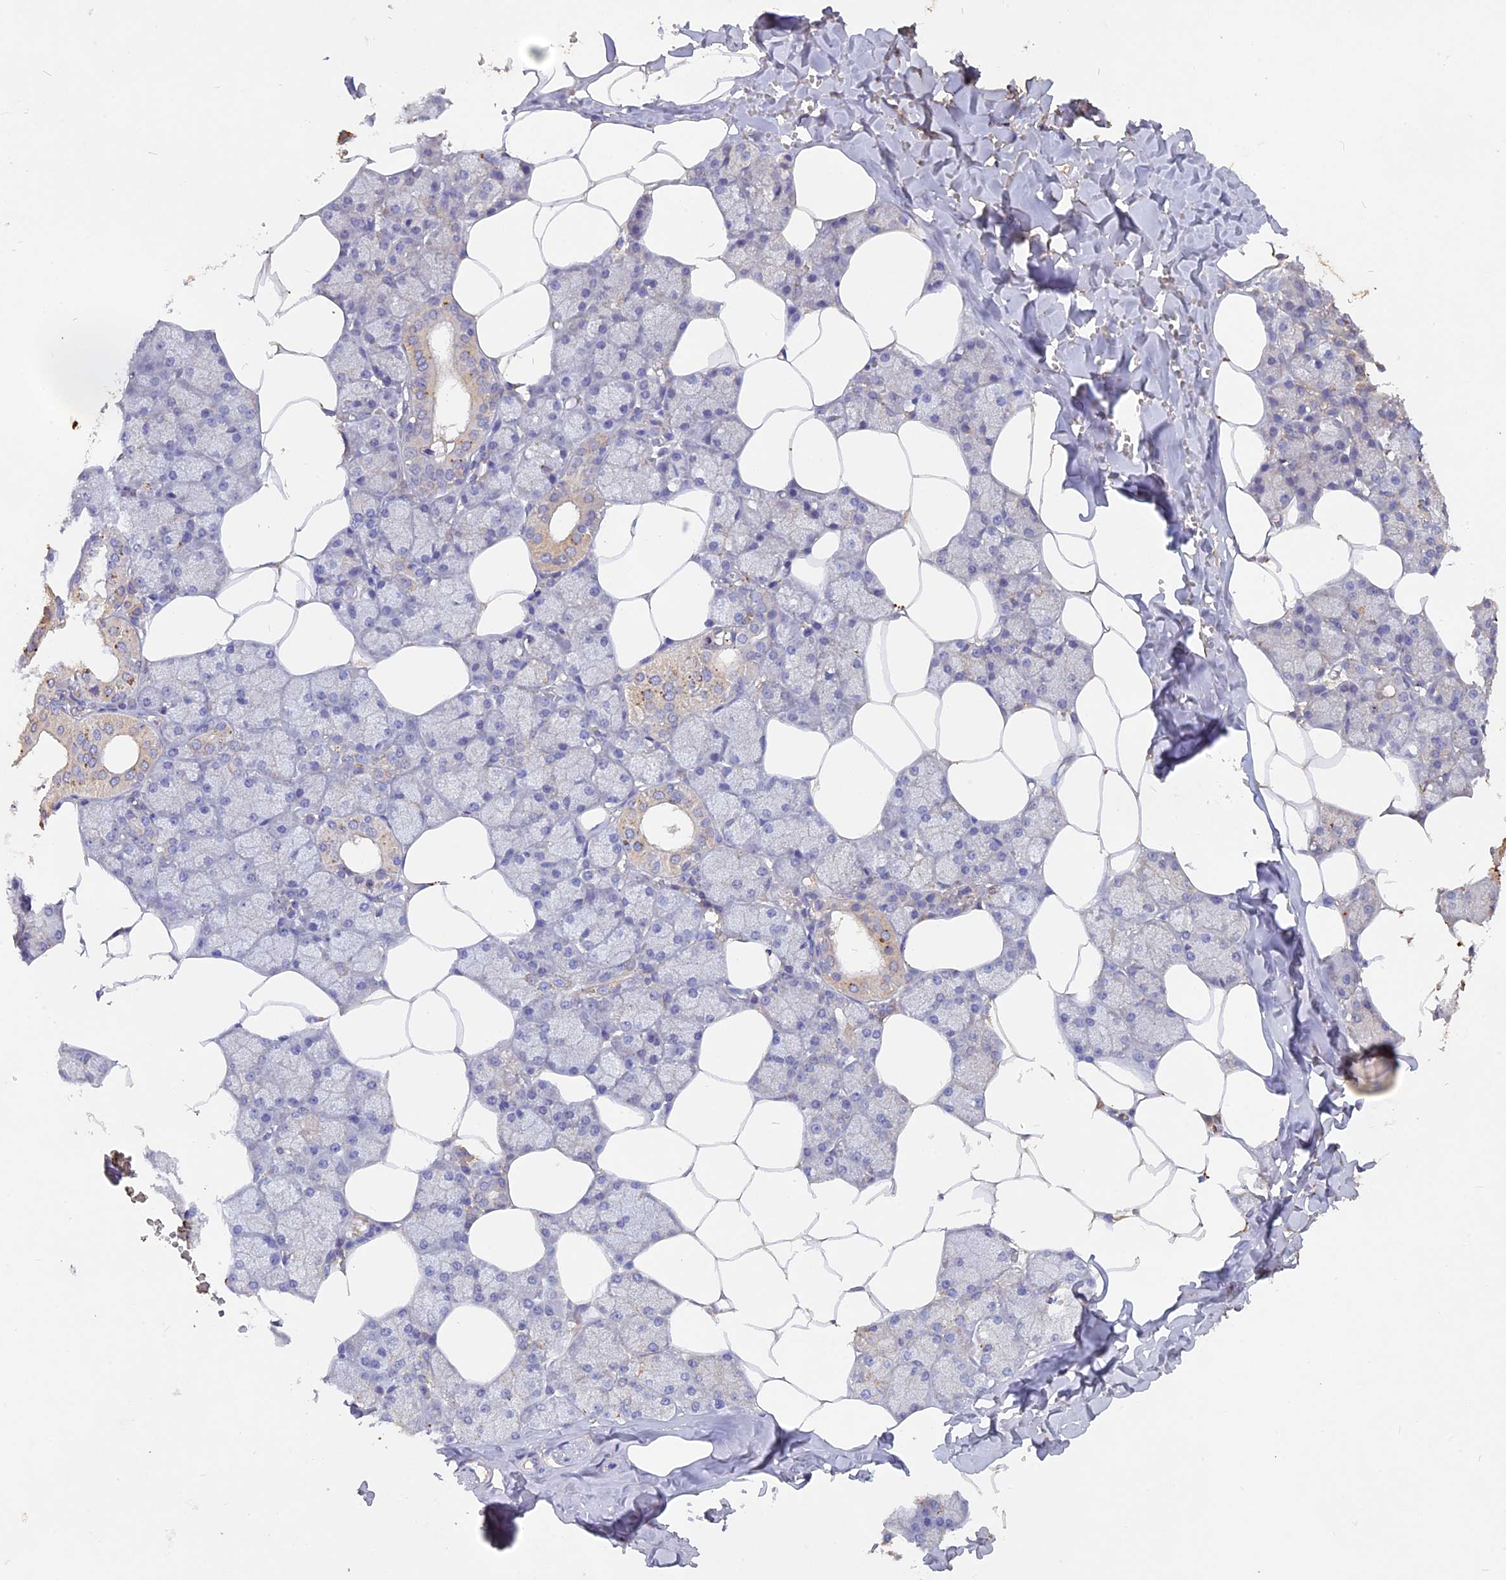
{"staining": {"intensity": "strong", "quantity": "<25%", "location": "cytoplasmic/membranous"}, "tissue": "salivary gland", "cell_type": "Glandular cells", "image_type": "normal", "snomed": [{"axis": "morphology", "description": "Normal tissue, NOS"}, {"axis": "topography", "description": "Salivary gland"}], "caption": "Salivary gland stained with immunohistochemistry (IHC) displays strong cytoplasmic/membranous staining in approximately <25% of glandular cells.", "gene": "SLC26A4", "patient": {"sex": "male", "age": 62}}